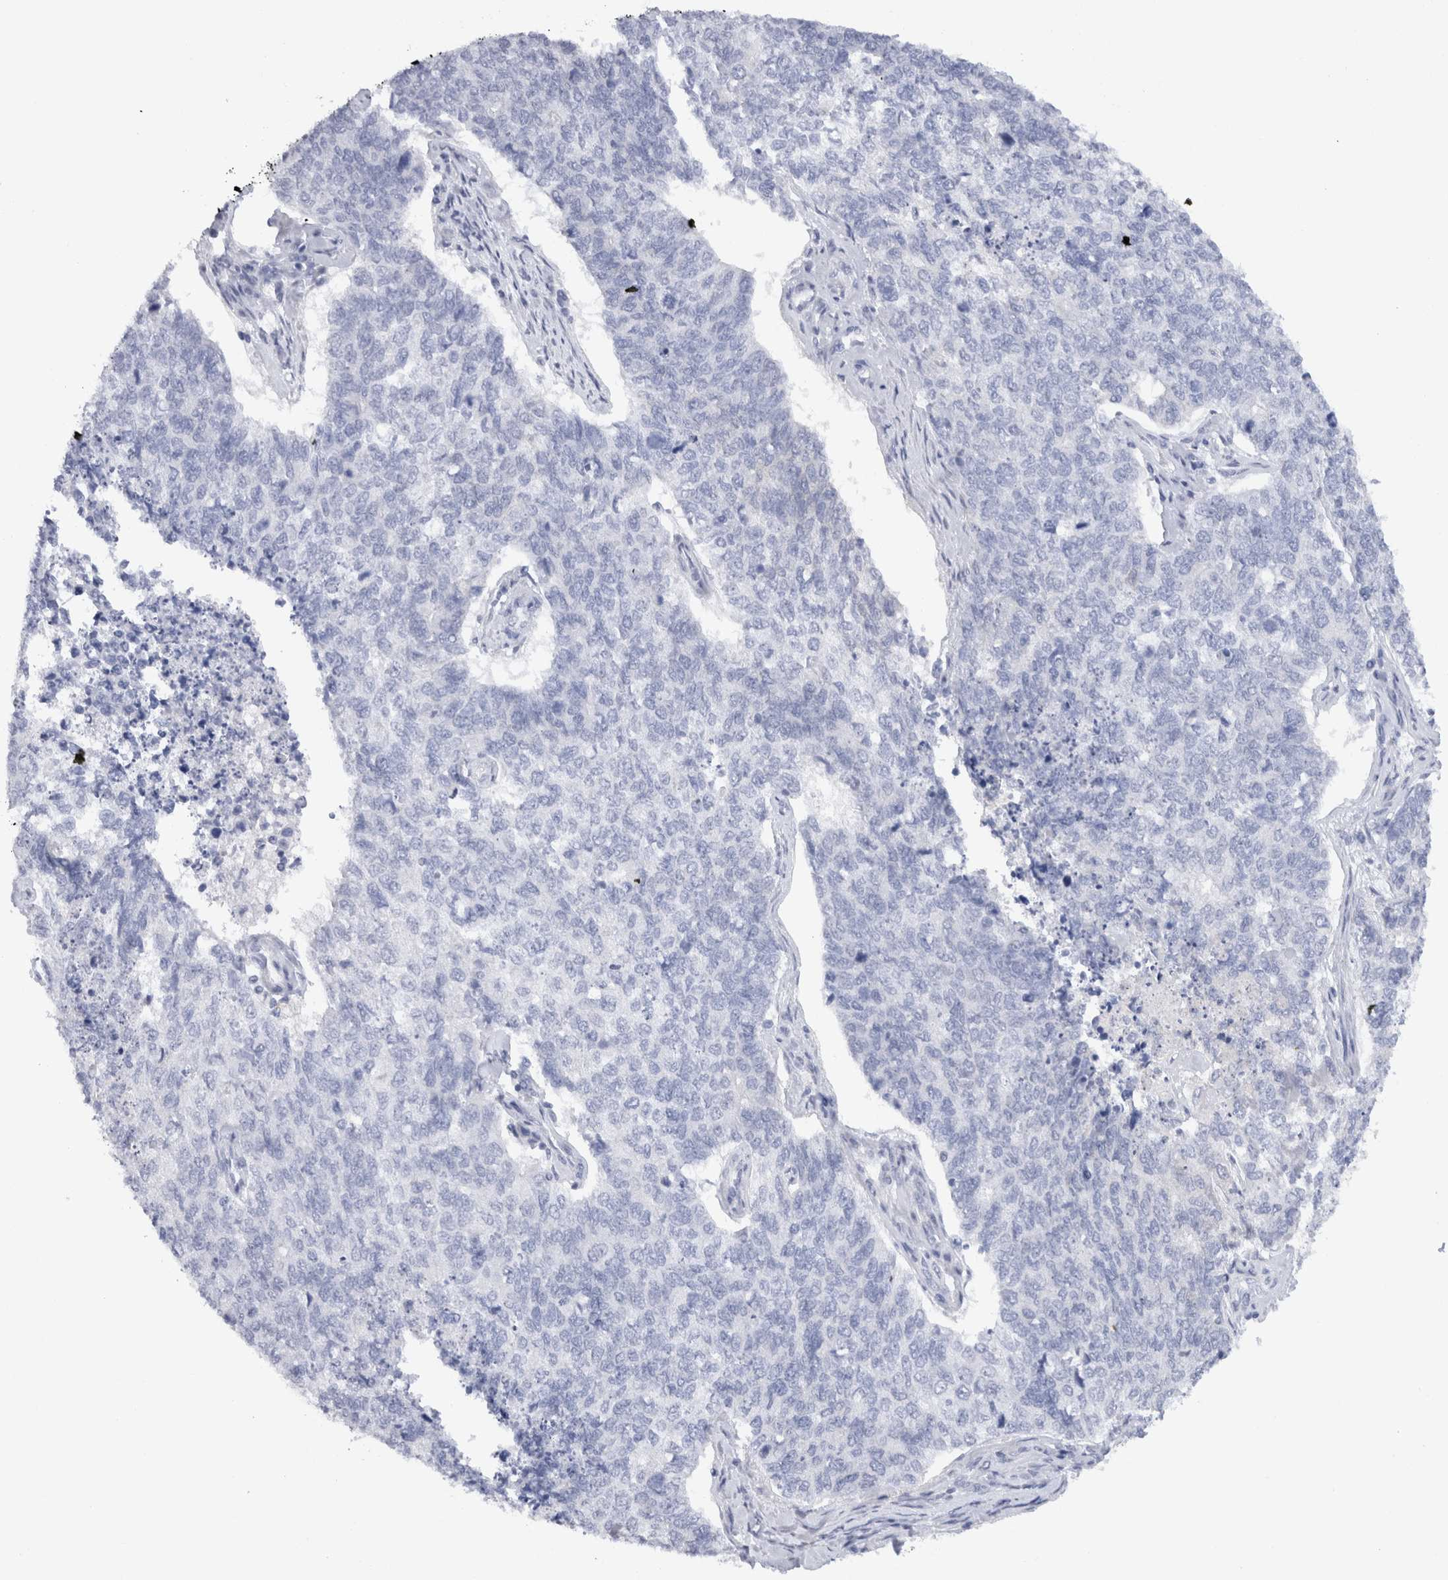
{"staining": {"intensity": "negative", "quantity": "none", "location": "none"}, "tissue": "cervical cancer", "cell_type": "Tumor cells", "image_type": "cancer", "snomed": [{"axis": "morphology", "description": "Squamous cell carcinoma, NOS"}, {"axis": "topography", "description": "Cervix"}], "caption": "Immunohistochemistry (IHC) of human cervical cancer (squamous cell carcinoma) shows no expression in tumor cells.", "gene": "C9orf50", "patient": {"sex": "female", "age": 63}}